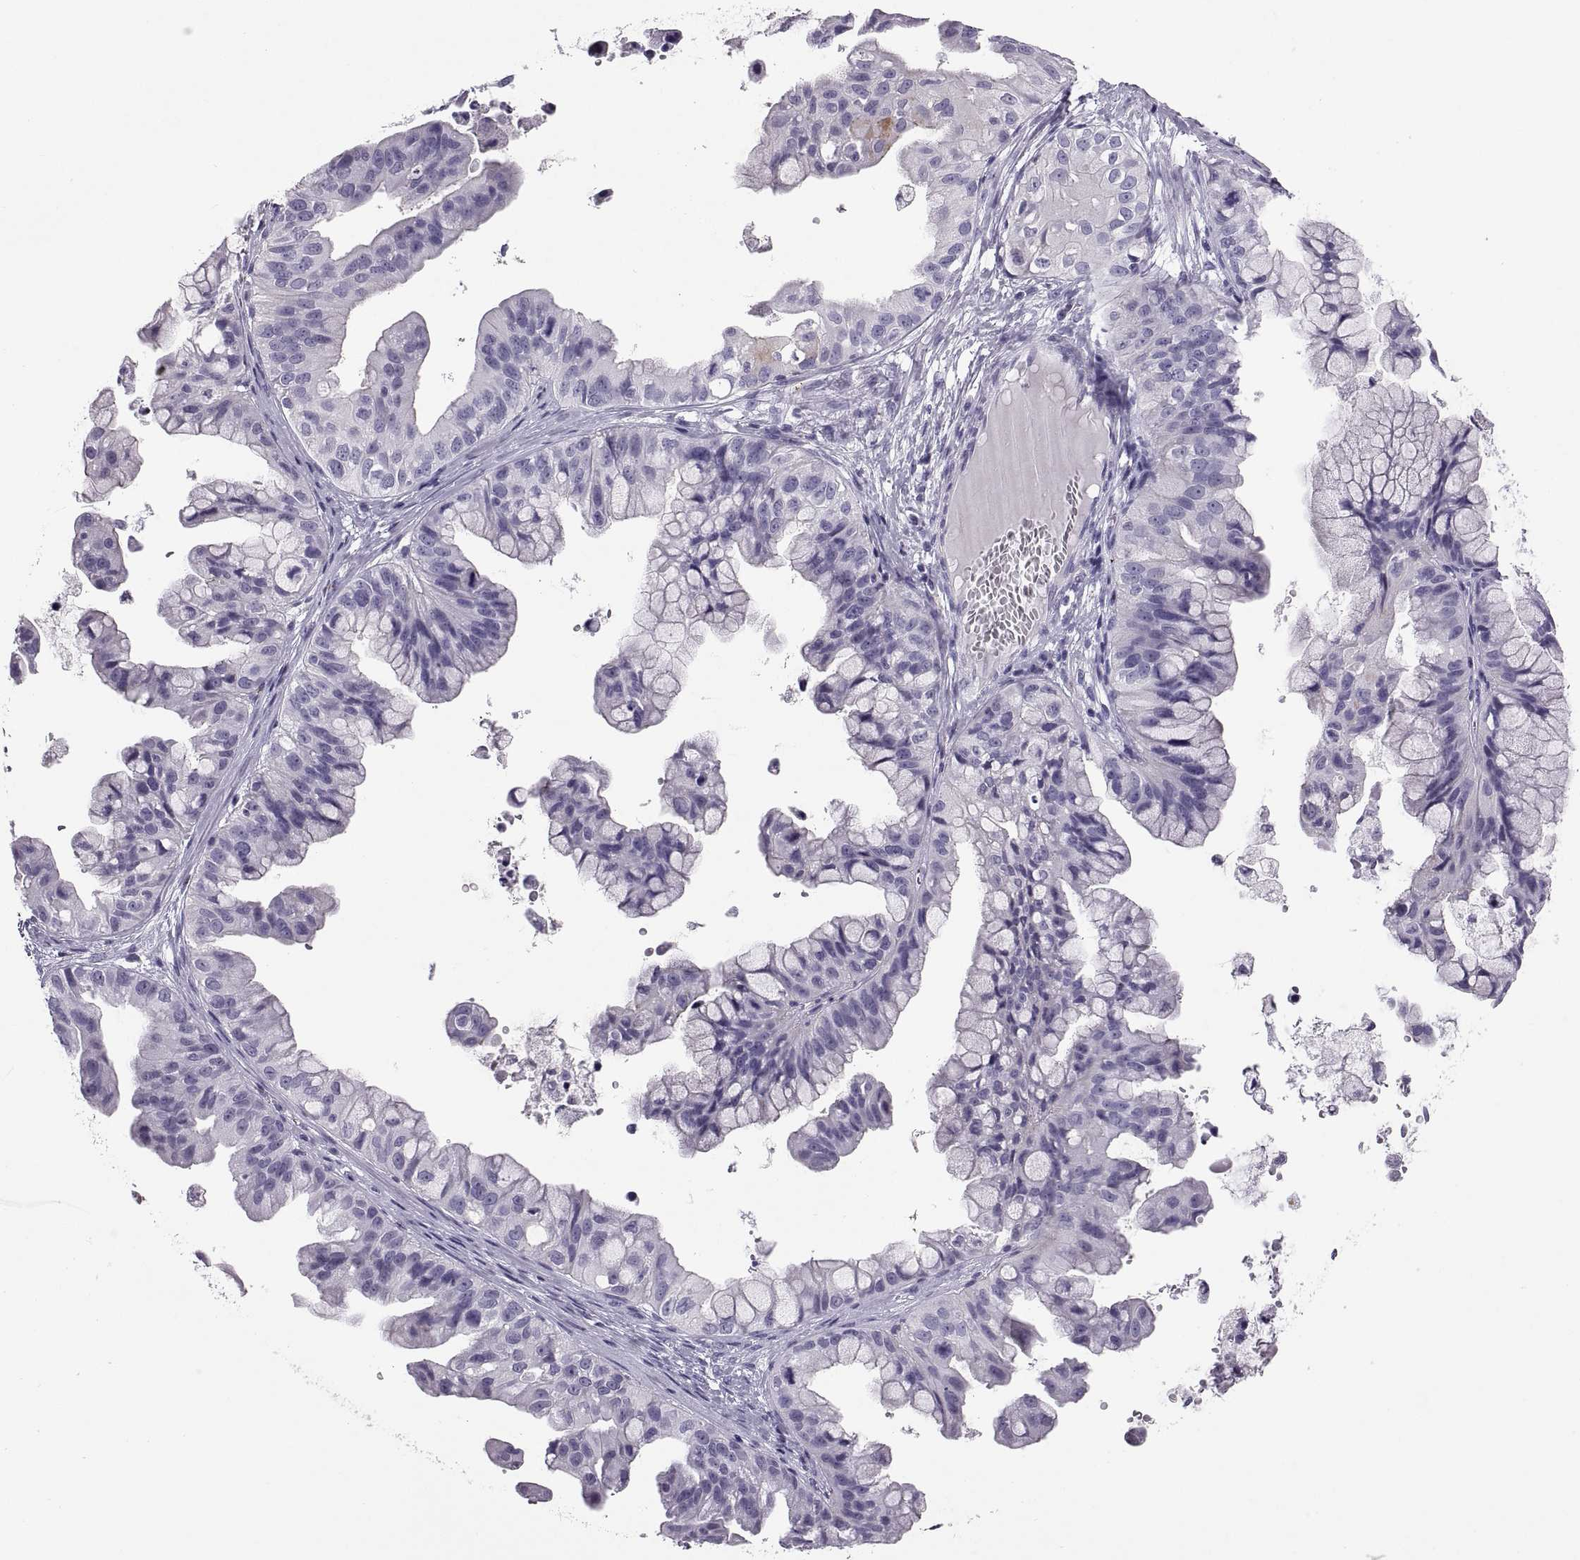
{"staining": {"intensity": "negative", "quantity": "none", "location": "none"}, "tissue": "ovarian cancer", "cell_type": "Tumor cells", "image_type": "cancer", "snomed": [{"axis": "morphology", "description": "Cystadenocarcinoma, mucinous, NOS"}, {"axis": "topography", "description": "Ovary"}], "caption": "Immunohistochemistry (IHC) photomicrograph of neoplastic tissue: ovarian cancer stained with DAB demonstrates no significant protein expression in tumor cells. The staining was performed using DAB (3,3'-diaminobenzidine) to visualize the protein expression in brown, while the nuclei were stained in blue with hematoxylin (Magnification: 20x).", "gene": "QRICH2", "patient": {"sex": "female", "age": 76}}